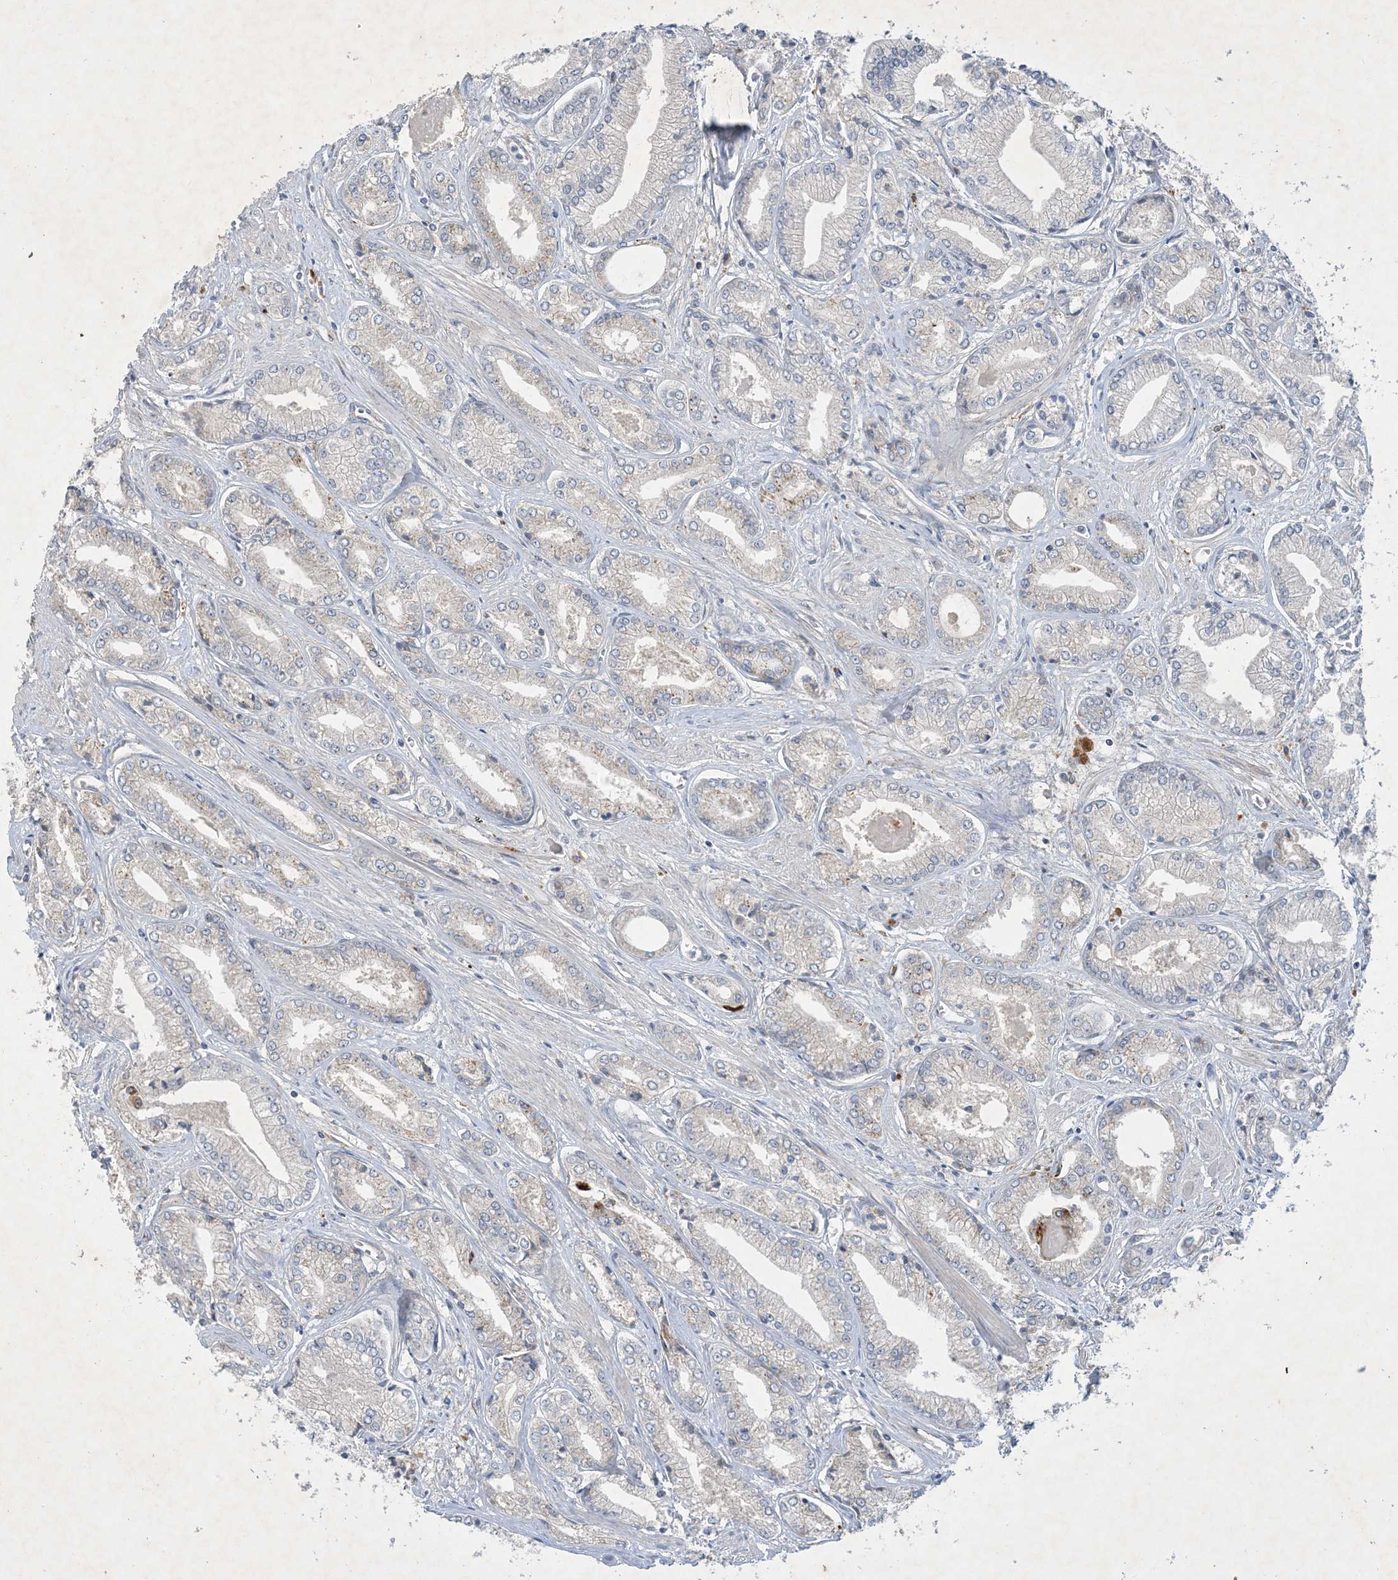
{"staining": {"intensity": "negative", "quantity": "none", "location": "none"}, "tissue": "prostate cancer", "cell_type": "Tumor cells", "image_type": "cancer", "snomed": [{"axis": "morphology", "description": "Adenocarcinoma, Low grade"}, {"axis": "topography", "description": "Prostate"}], "caption": "An IHC histopathology image of prostate low-grade adenocarcinoma is shown. There is no staining in tumor cells of prostate low-grade adenocarcinoma.", "gene": "MRPS18A", "patient": {"sex": "male", "age": 60}}